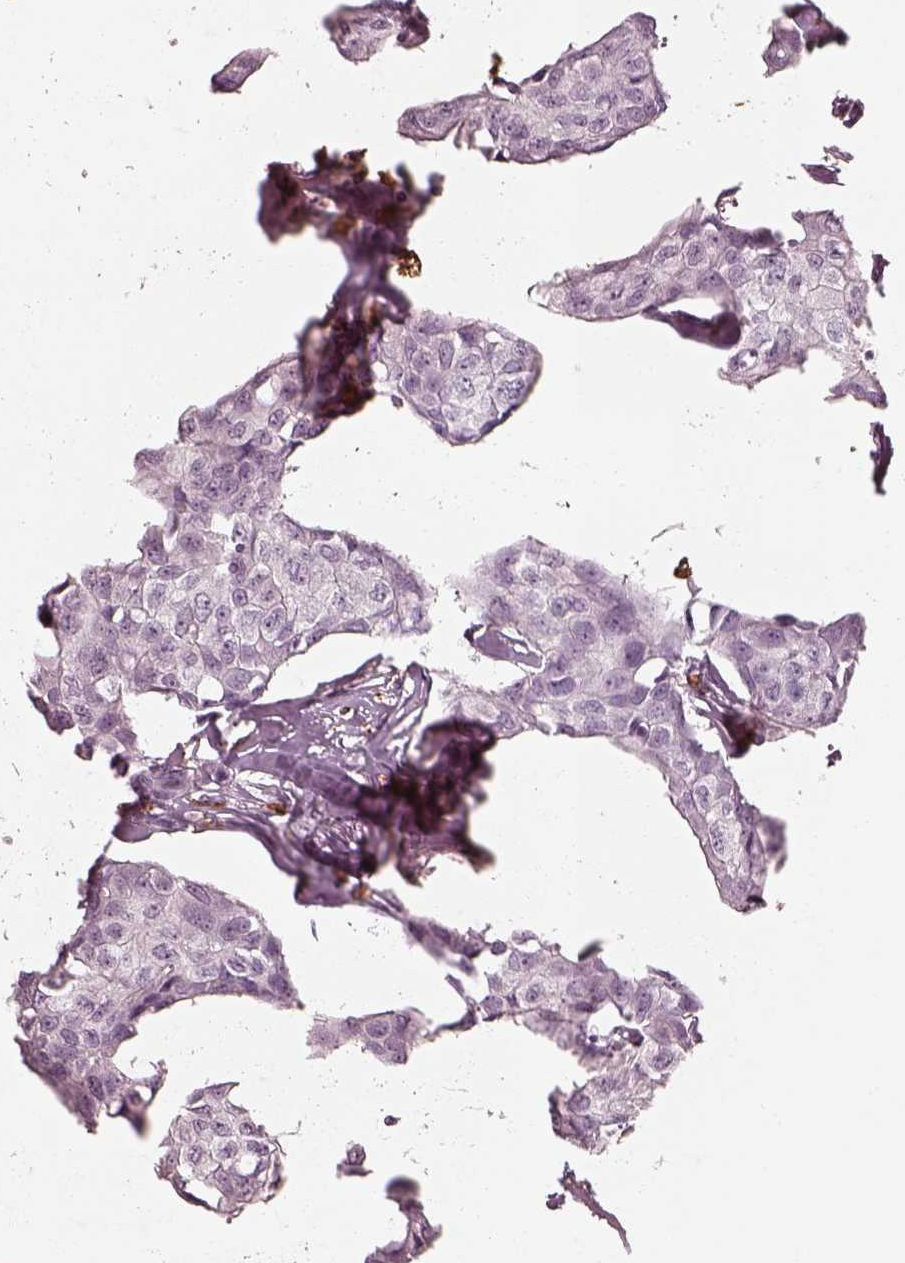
{"staining": {"intensity": "negative", "quantity": "none", "location": "none"}, "tissue": "breast cancer", "cell_type": "Tumor cells", "image_type": "cancer", "snomed": [{"axis": "morphology", "description": "Duct carcinoma"}, {"axis": "topography", "description": "Breast"}], "caption": "Immunohistochemistry photomicrograph of human breast cancer (invasive ductal carcinoma) stained for a protein (brown), which reveals no positivity in tumor cells.", "gene": "ALOX5", "patient": {"sex": "female", "age": 80}}